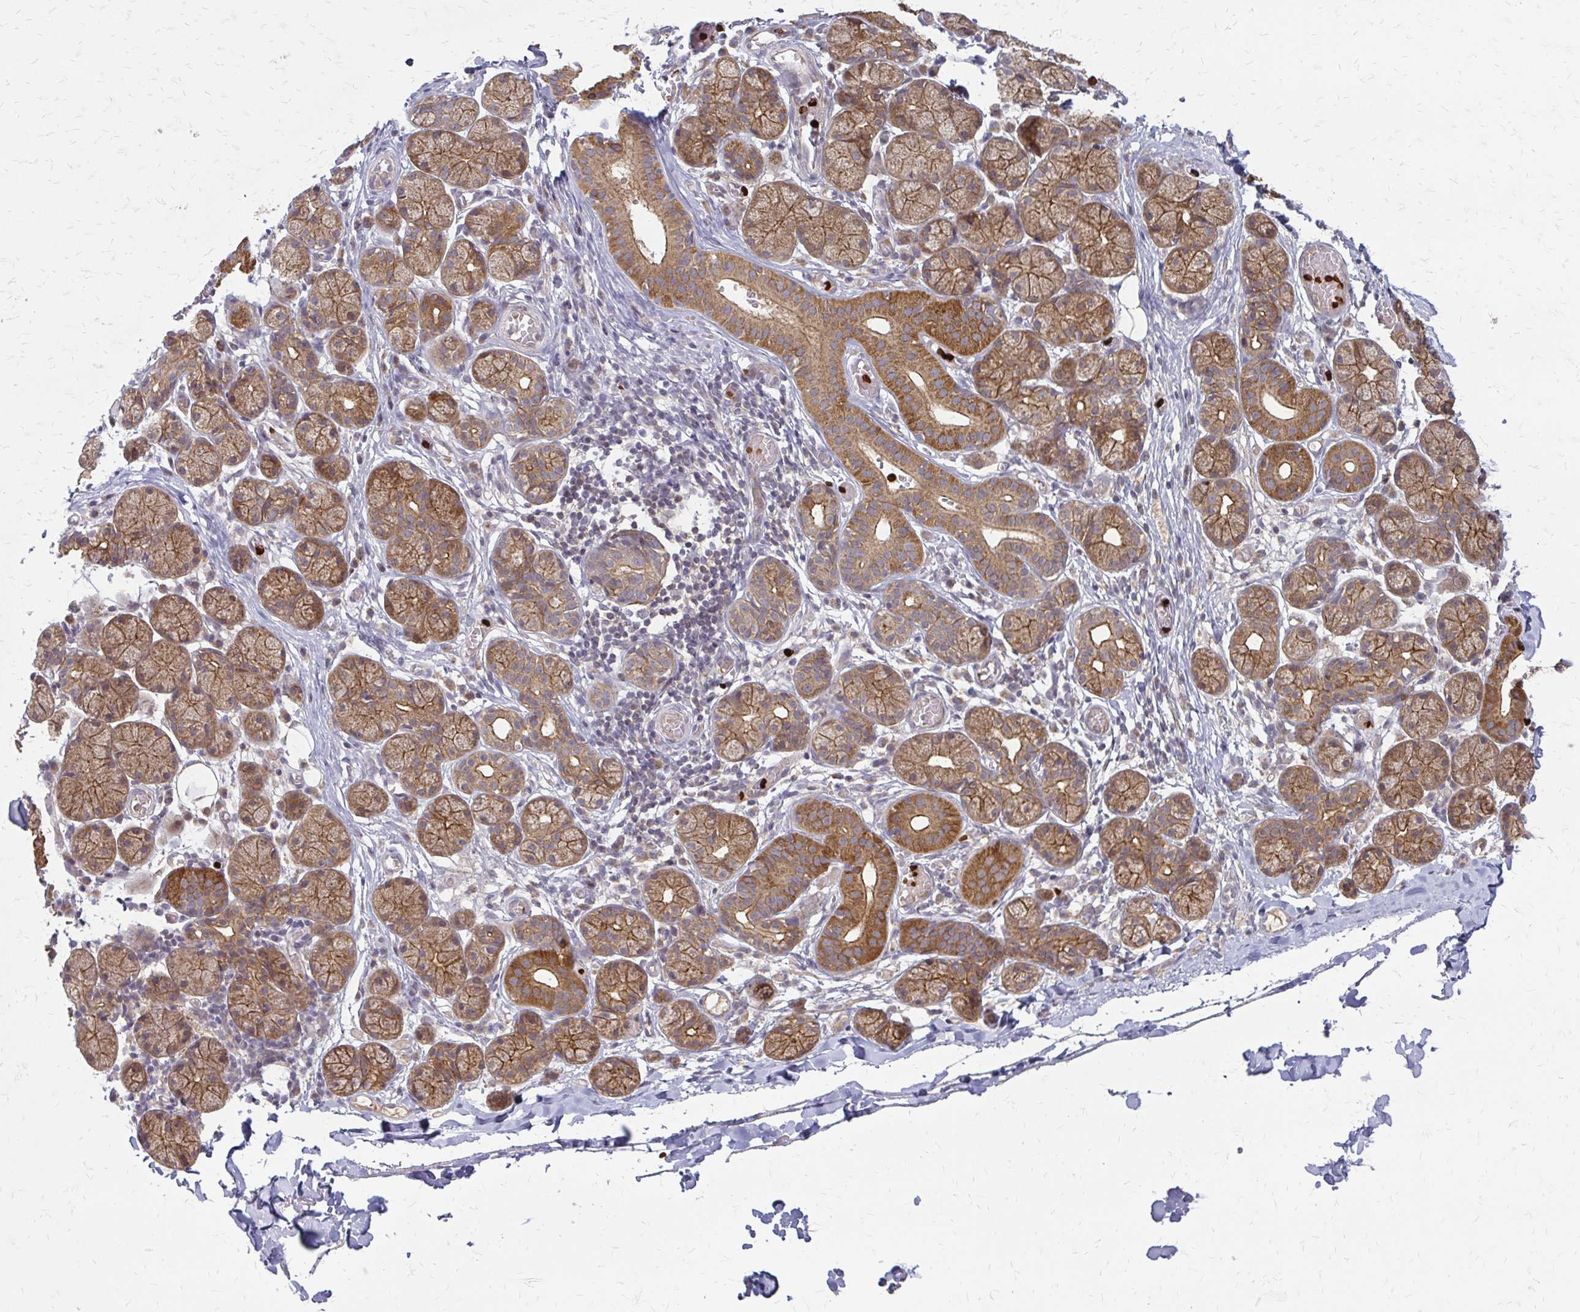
{"staining": {"intensity": "moderate", "quantity": ">75%", "location": "cytoplasmic/membranous"}, "tissue": "salivary gland", "cell_type": "Glandular cells", "image_type": "normal", "snomed": [{"axis": "morphology", "description": "Normal tissue, NOS"}, {"axis": "topography", "description": "Salivary gland"}], "caption": "The micrograph reveals immunohistochemical staining of benign salivary gland. There is moderate cytoplasmic/membranous positivity is appreciated in approximately >75% of glandular cells.", "gene": "ZNF383", "patient": {"sex": "female", "age": 24}}